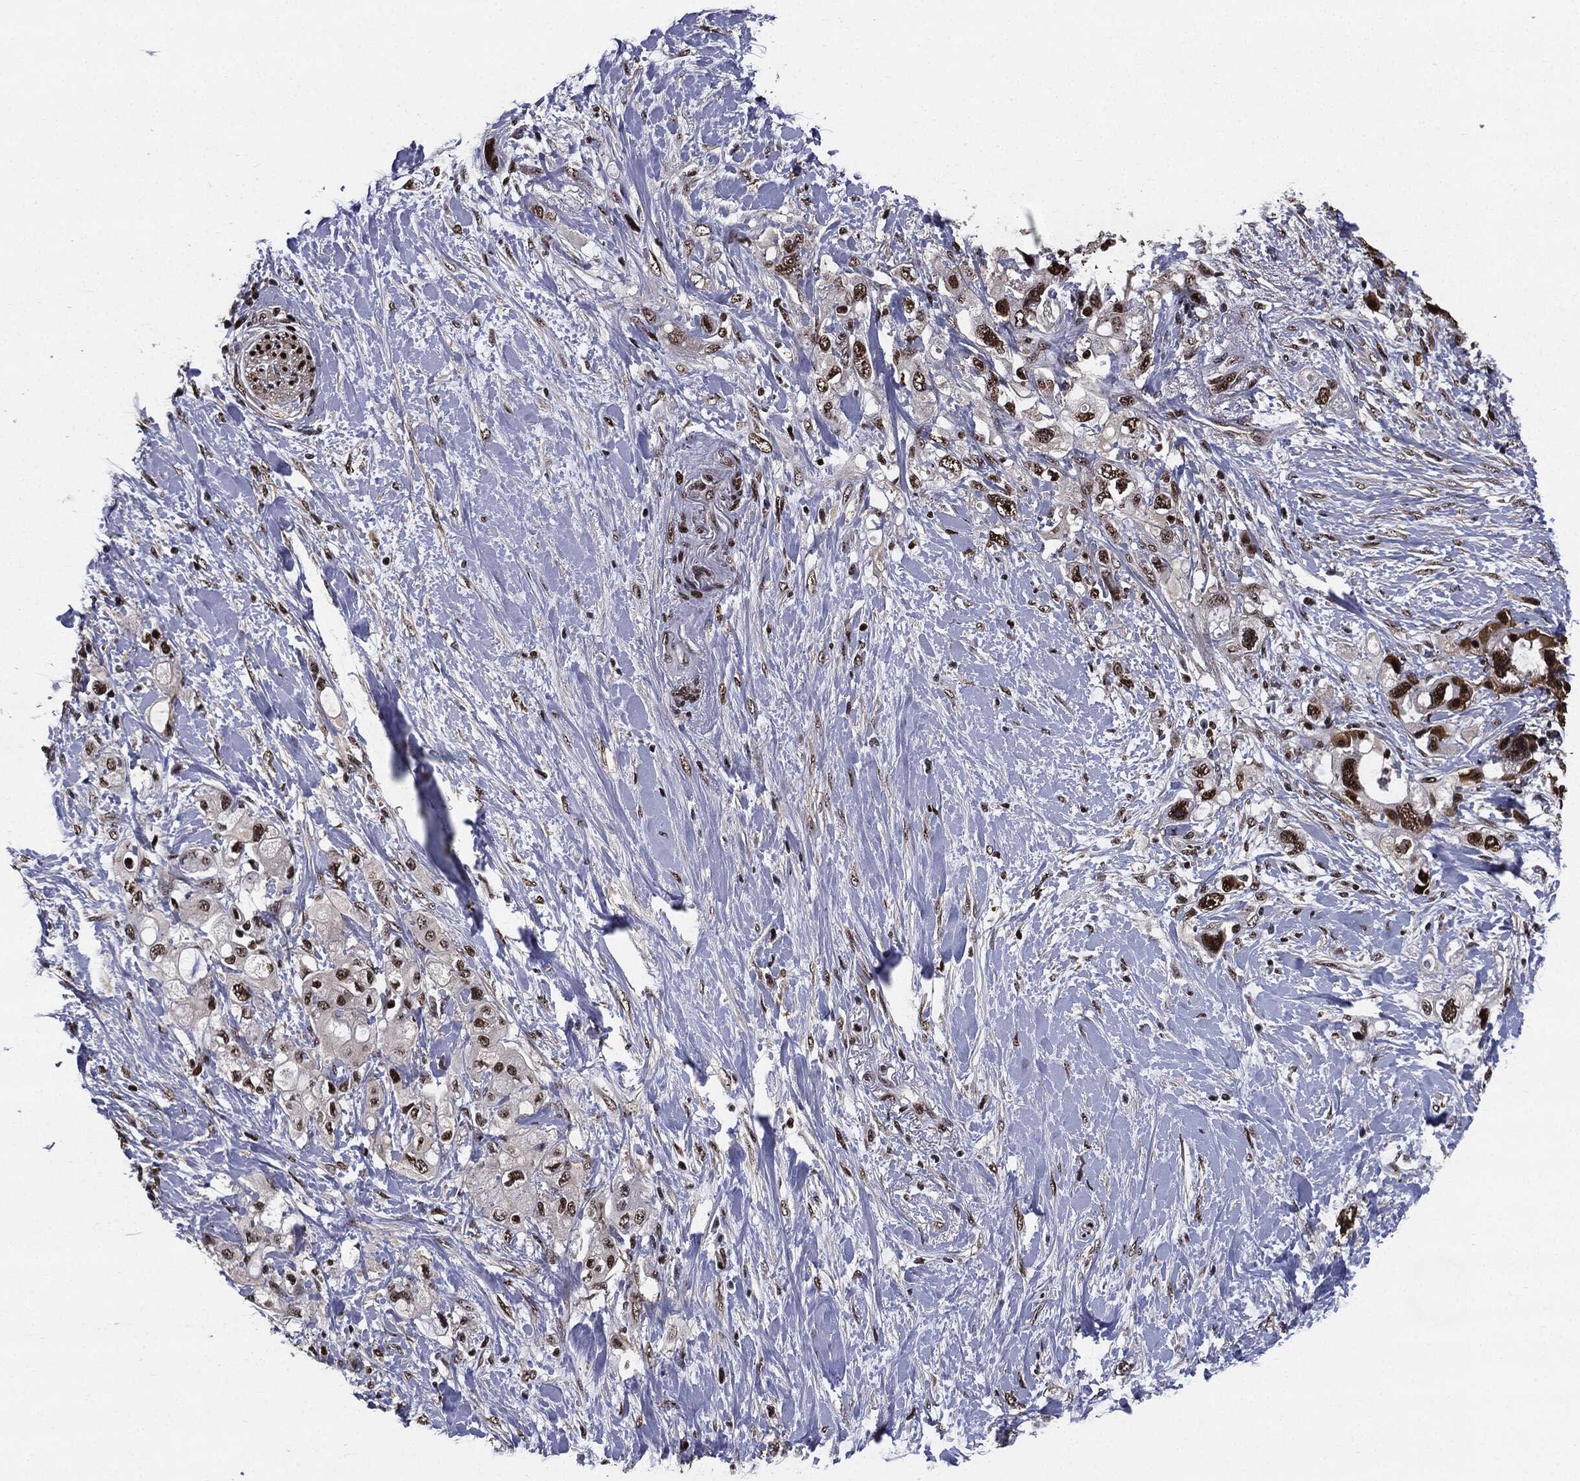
{"staining": {"intensity": "strong", "quantity": ">75%", "location": "nuclear"}, "tissue": "pancreatic cancer", "cell_type": "Tumor cells", "image_type": "cancer", "snomed": [{"axis": "morphology", "description": "Adenocarcinoma, NOS"}, {"axis": "topography", "description": "Pancreas"}], "caption": "Adenocarcinoma (pancreatic) tissue exhibits strong nuclear expression in approximately >75% of tumor cells, visualized by immunohistochemistry.", "gene": "JUN", "patient": {"sex": "female", "age": 56}}